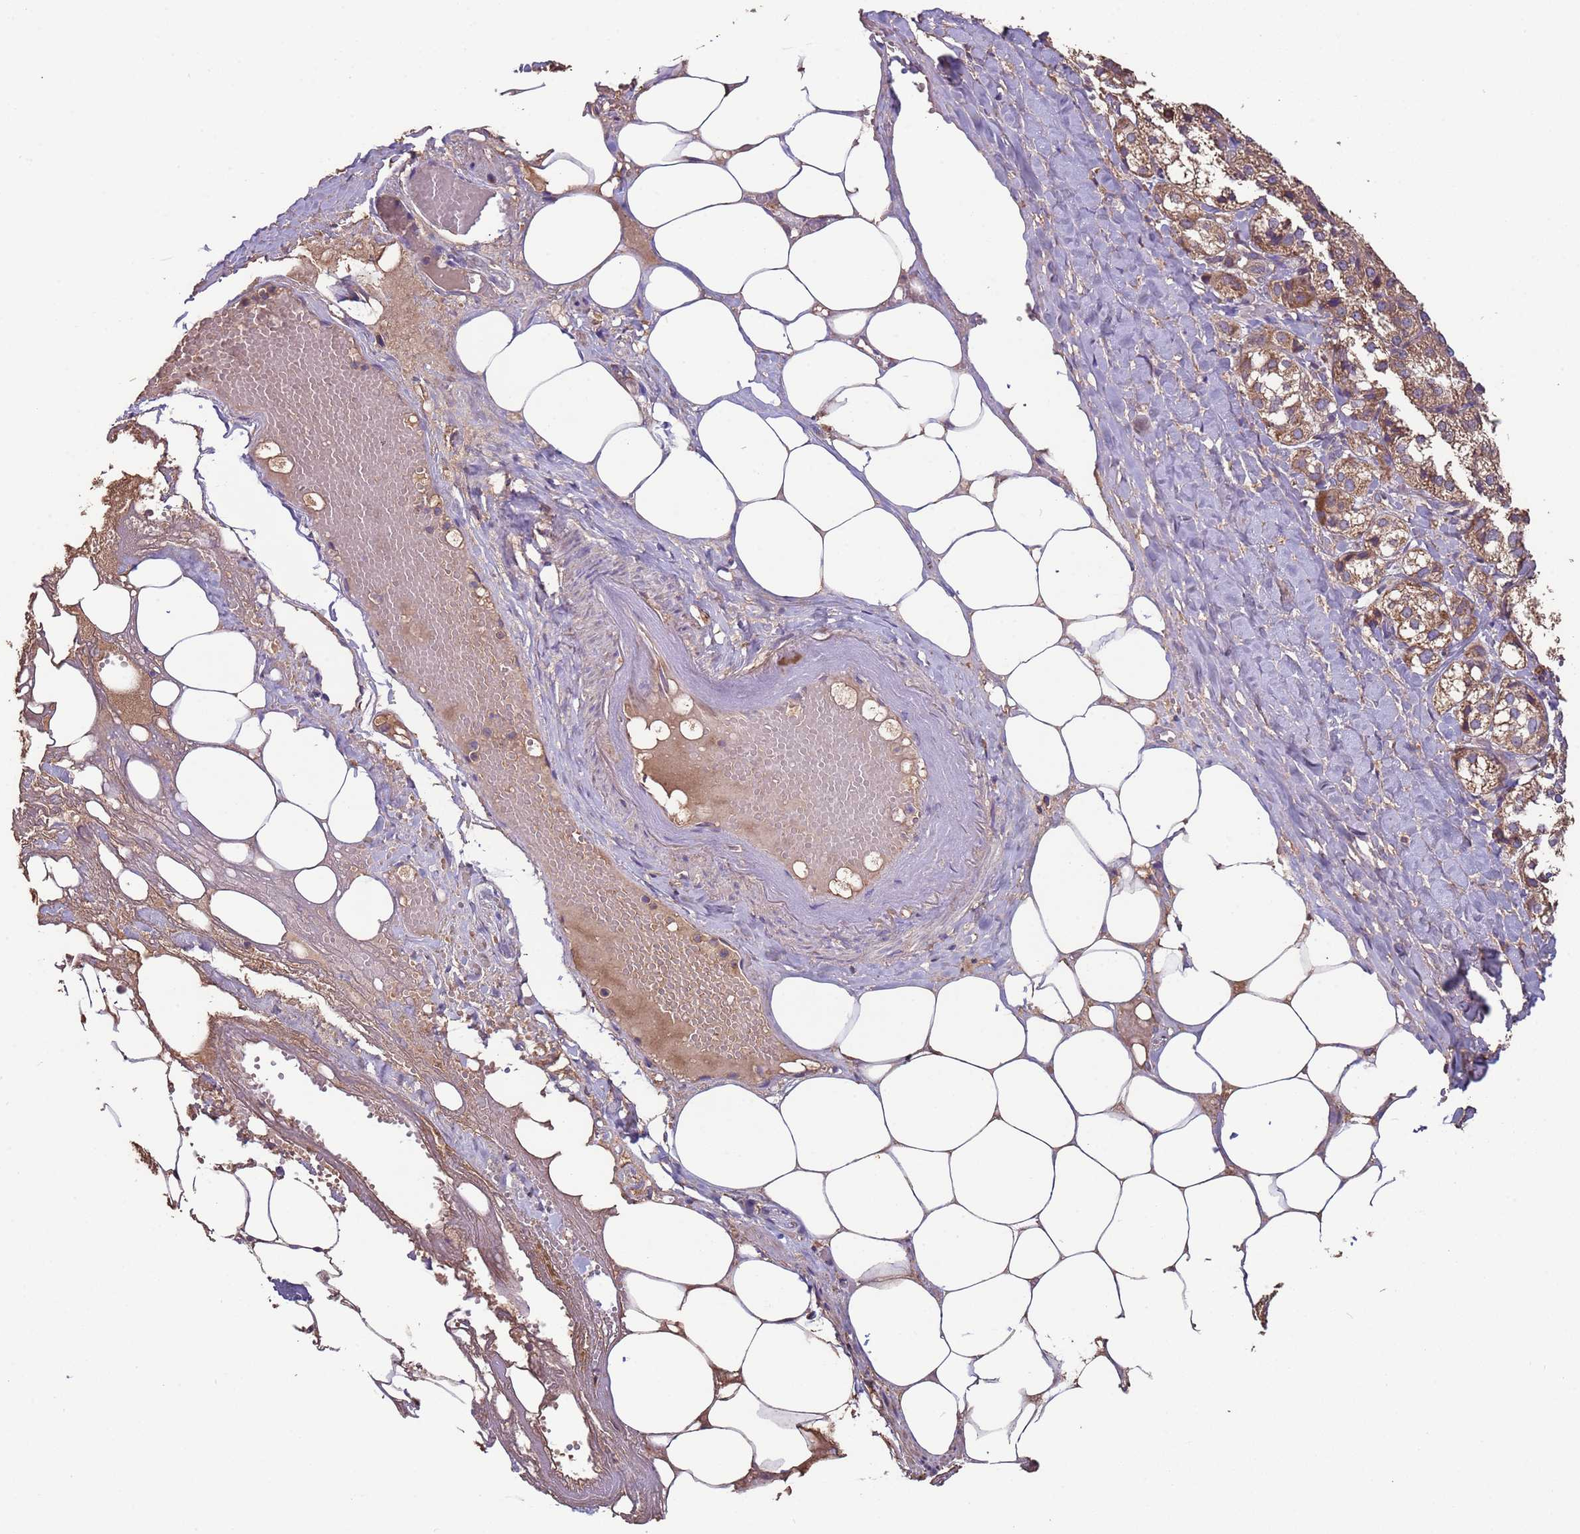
{"staining": {"intensity": "moderate", "quantity": ">75%", "location": "cytoplasmic/membranous"}, "tissue": "adrenal gland", "cell_type": "Glandular cells", "image_type": "normal", "snomed": [{"axis": "morphology", "description": "Normal tissue, NOS"}, {"axis": "topography", "description": "Adrenal gland"}], "caption": "Adrenal gland stained with IHC exhibits moderate cytoplasmic/membranous expression in approximately >75% of glandular cells. (Stains: DAB in brown, nuclei in blue, Microscopy: brightfield microscopy at high magnification).", "gene": "EEF1AKMT1", "patient": {"sex": "female", "age": 61}}